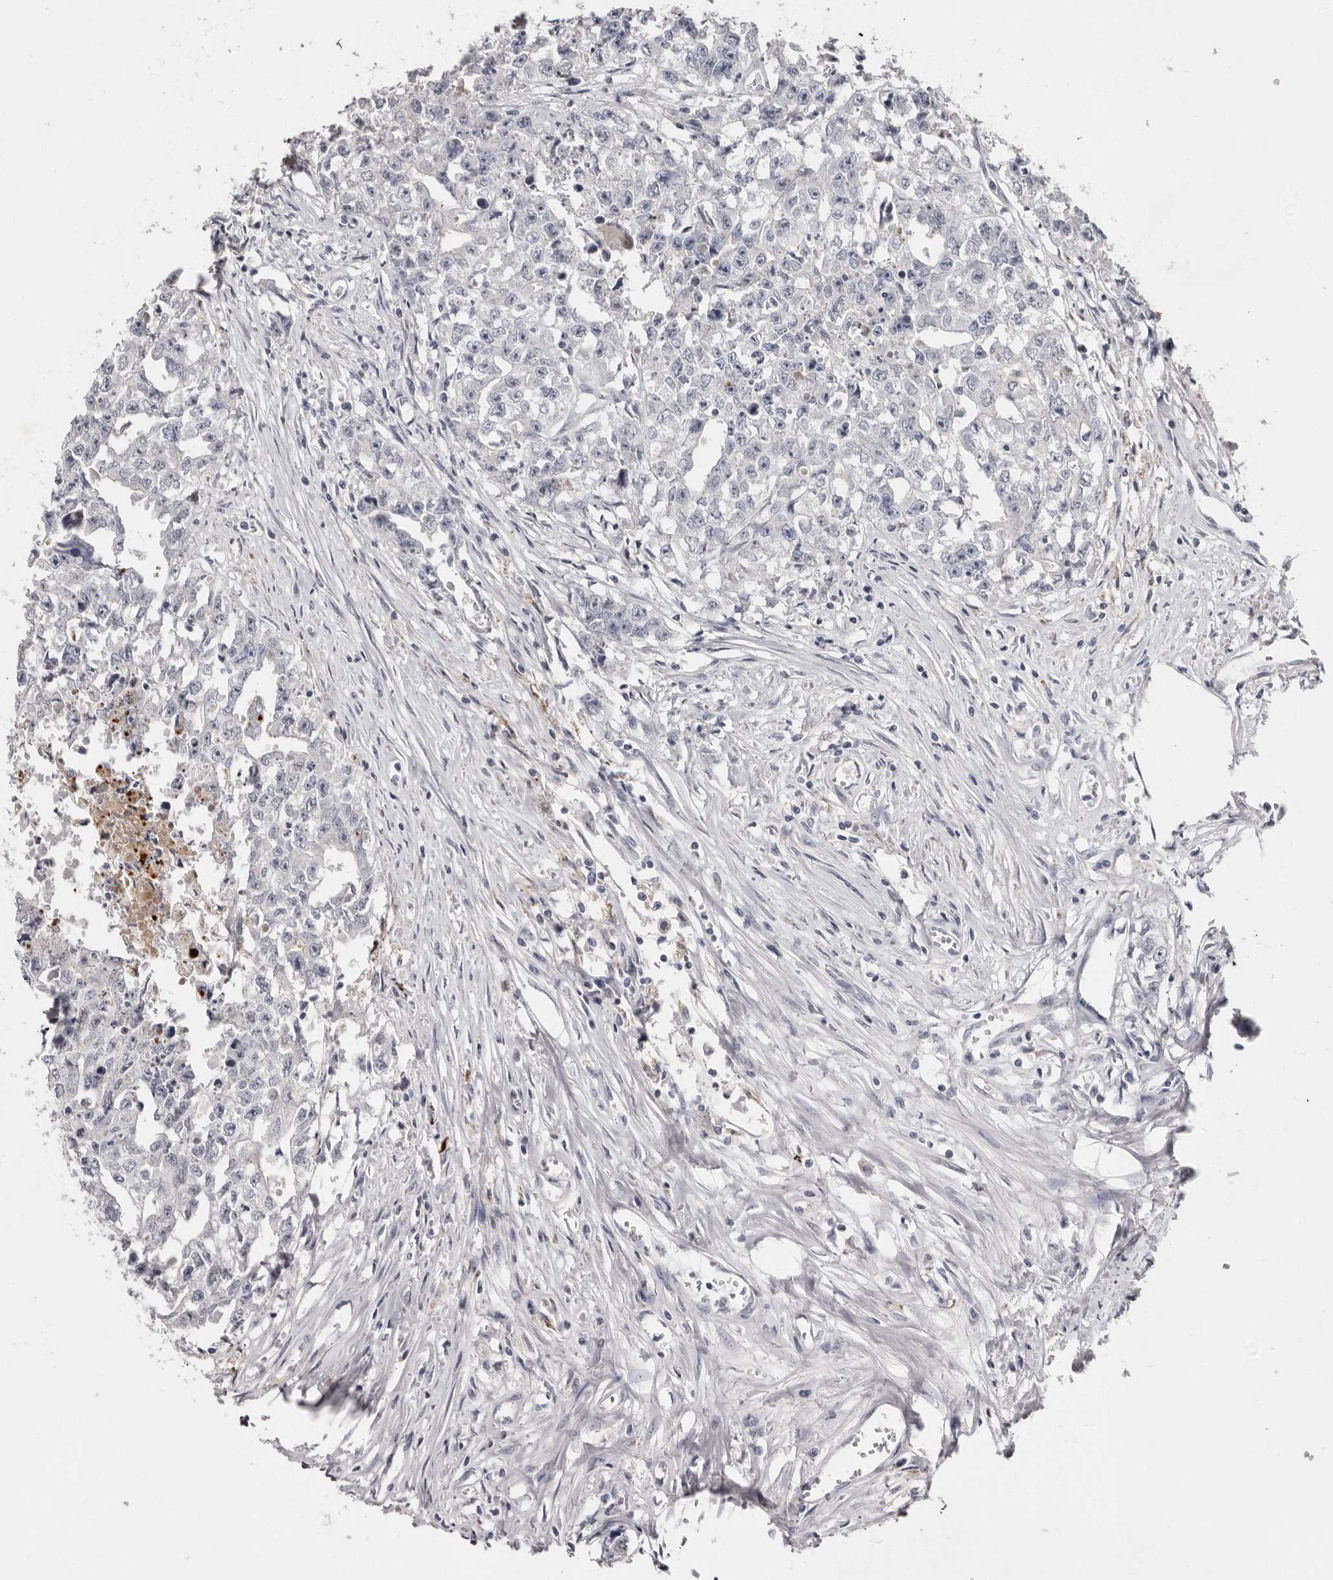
{"staining": {"intensity": "negative", "quantity": "none", "location": "none"}, "tissue": "testis cancer", "cell_type": "Tumor cells", "image_type": "cancer", "snomed": [{"axis": "morphology", "description": "Seminoma, NOS"}, {"axis": "morphology", "description": "Carcinoma, Embryonal, NOS"}, {"axis": "topography", "description": "Testis"}], "caption": "Seminoma (testis) was stained to show a protein in brown. There is no significant expression in tumor cells. (DAB (3,3'-diaminobenzidine) IHC with hematoxylin counter stain).", "gene": "KLHL38", "patient": {"sex": "male", "age": 43}}